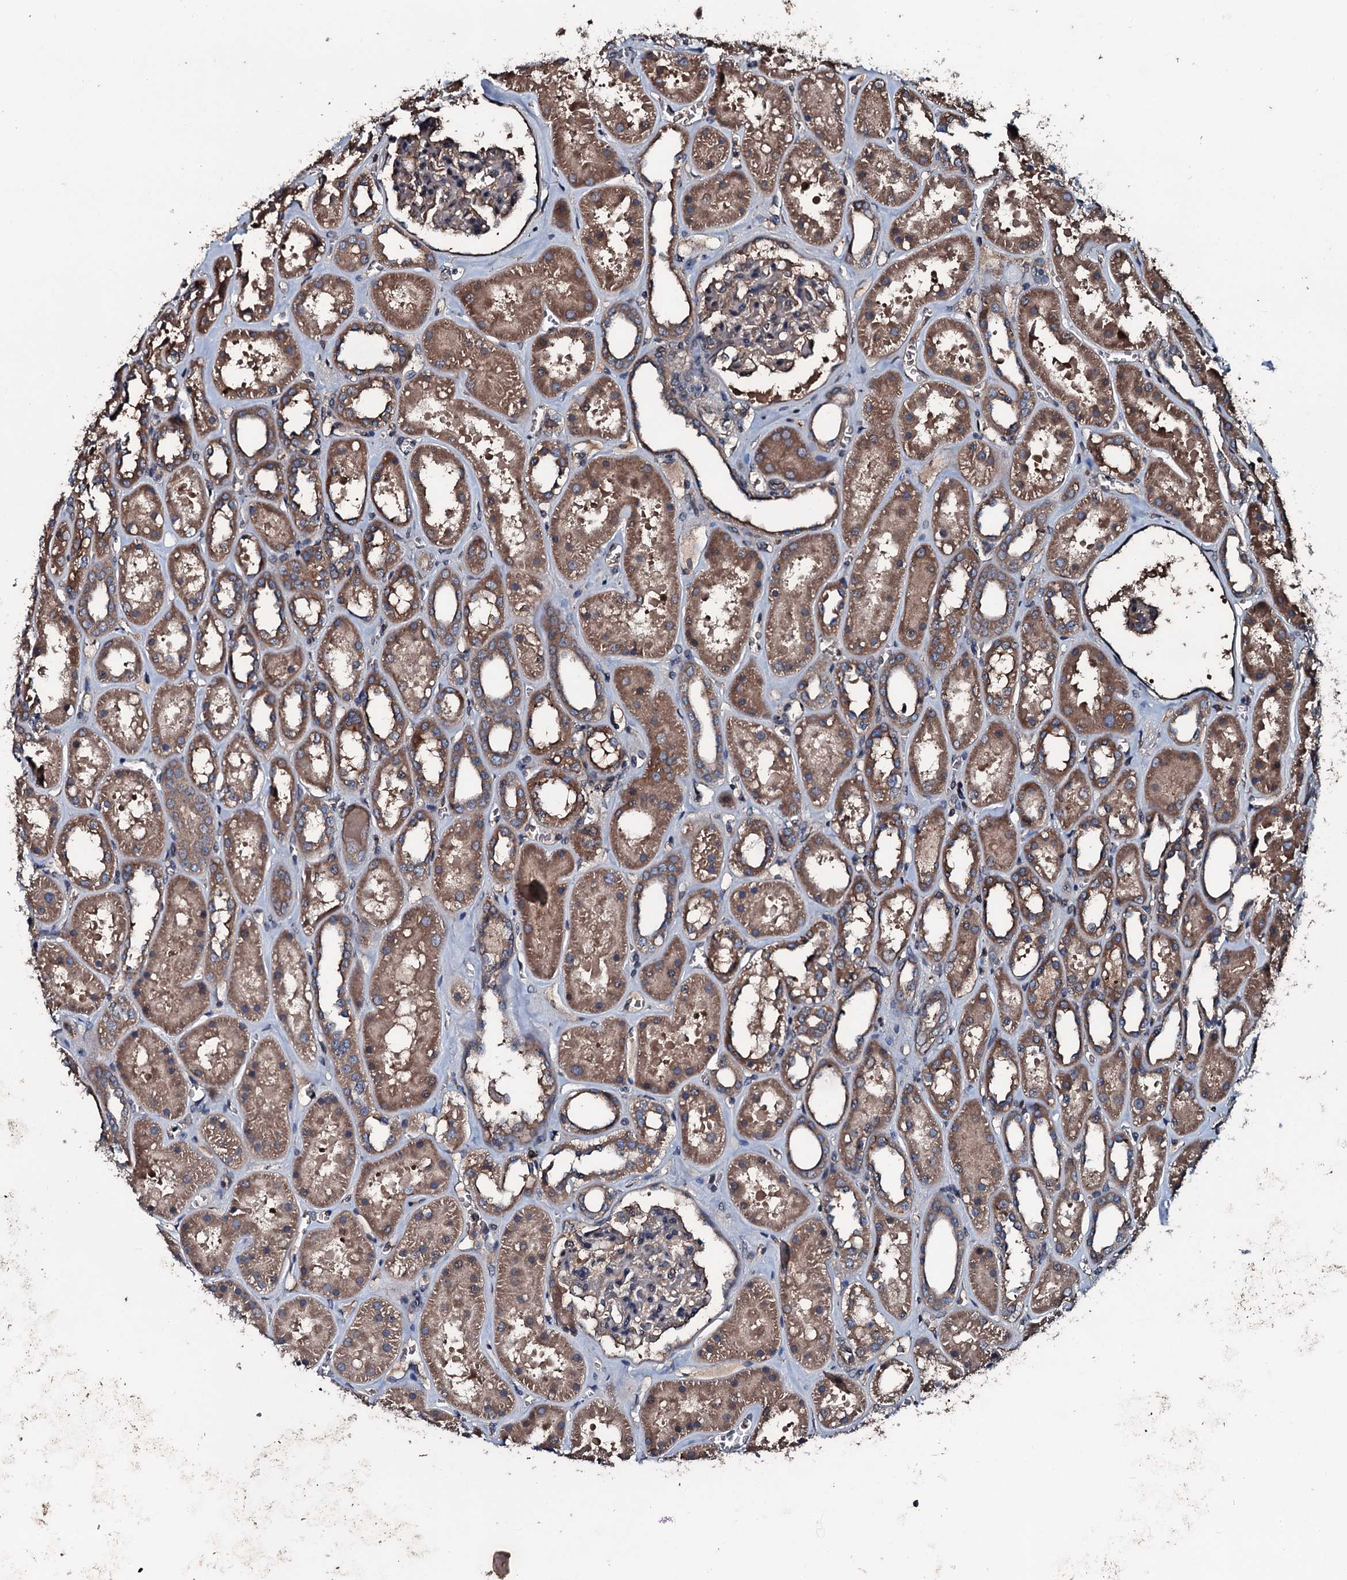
{"staining": {"intensity": "weak", "quantity": "25%-75%", "location": "cytoplasmic/membranous"}, "tissue": "kidney", "cell_type": "Cells in glomeruli", "image_type": "normal", "snomed": [{"axis": "morphology", "description": "Normal tissue, NOS"}, {"axis": "topography", "description": "Kidney"}], "caption": "High-magnification brightfield microscopy of normal kidney stained with DAB (brown) and counterstained with hematoxylin (blue). cells in glomeruli exhibit weak cytoplasmic/membranous staining is identified in about25%-75% of cells. The staining was performed using DAB (3,3'-diaminobenzidine), with brown indicating positive protein expression. Nuclei are stained blue with hematoxylin.", "gene": "AARS1", "patient": {"sex": "female", "age": 41}}